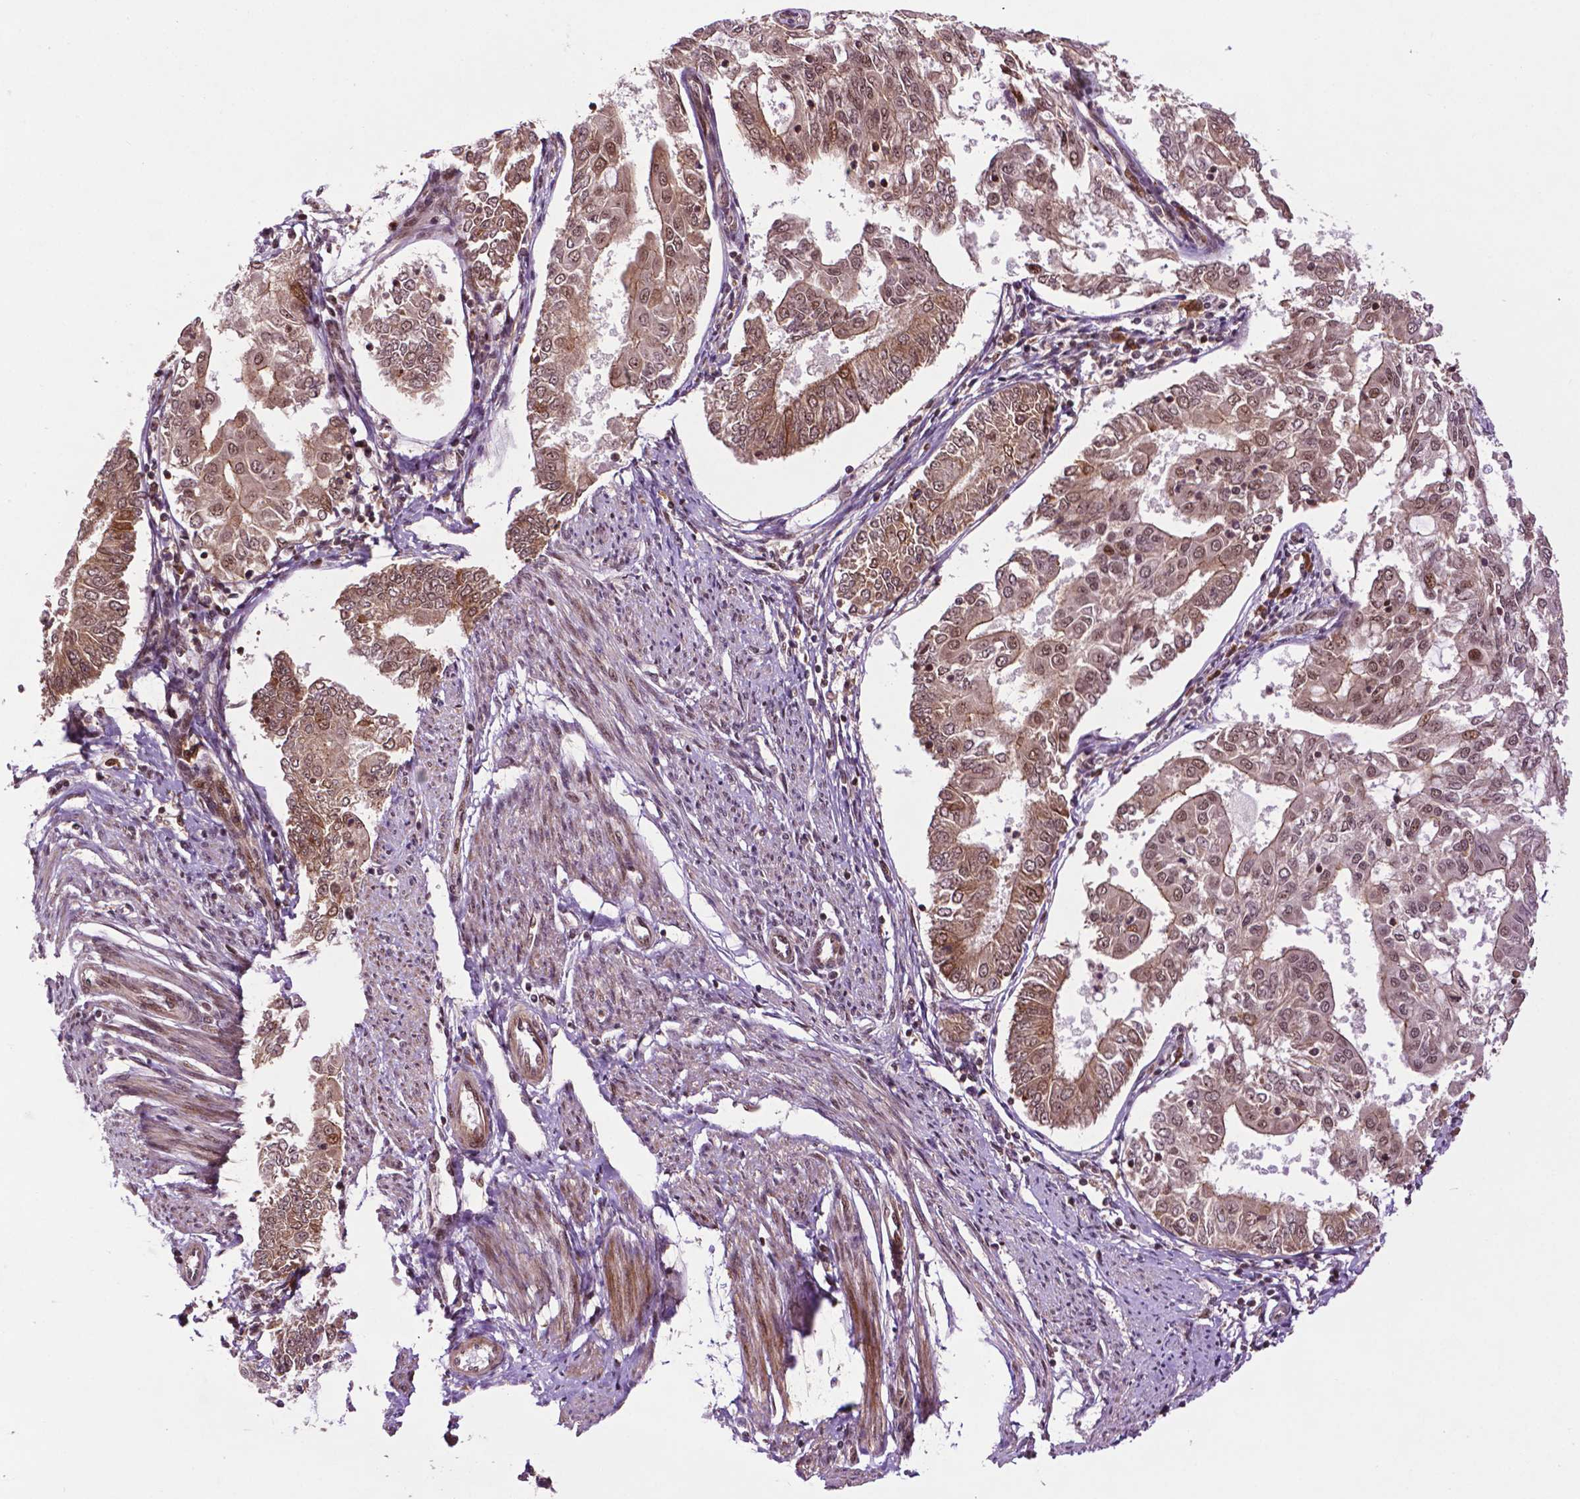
{"staining": {"intensity": "moderate", "quantity": ">75%", "location": "cytoplasmic/membranous,nuclear"}, "tissue": "endometrial cancer", "cell_type": "Tumor cells", "image_type": "cancer", "snomed": [{"axis": "morphology", "description": "Adenocarcinoma, NOS"}, {"axis": "topography", "description": "Endometrium"}], "caption": "Human endometrial cancer (adenocarcinoma) stained for a protein (brown) shows moderate cytoplasmic/membranous and nuclear positive expression in approximately >75% of tumor cells.", "gene": "TMX2", "patient": {"sex": "female", "age": 68}}